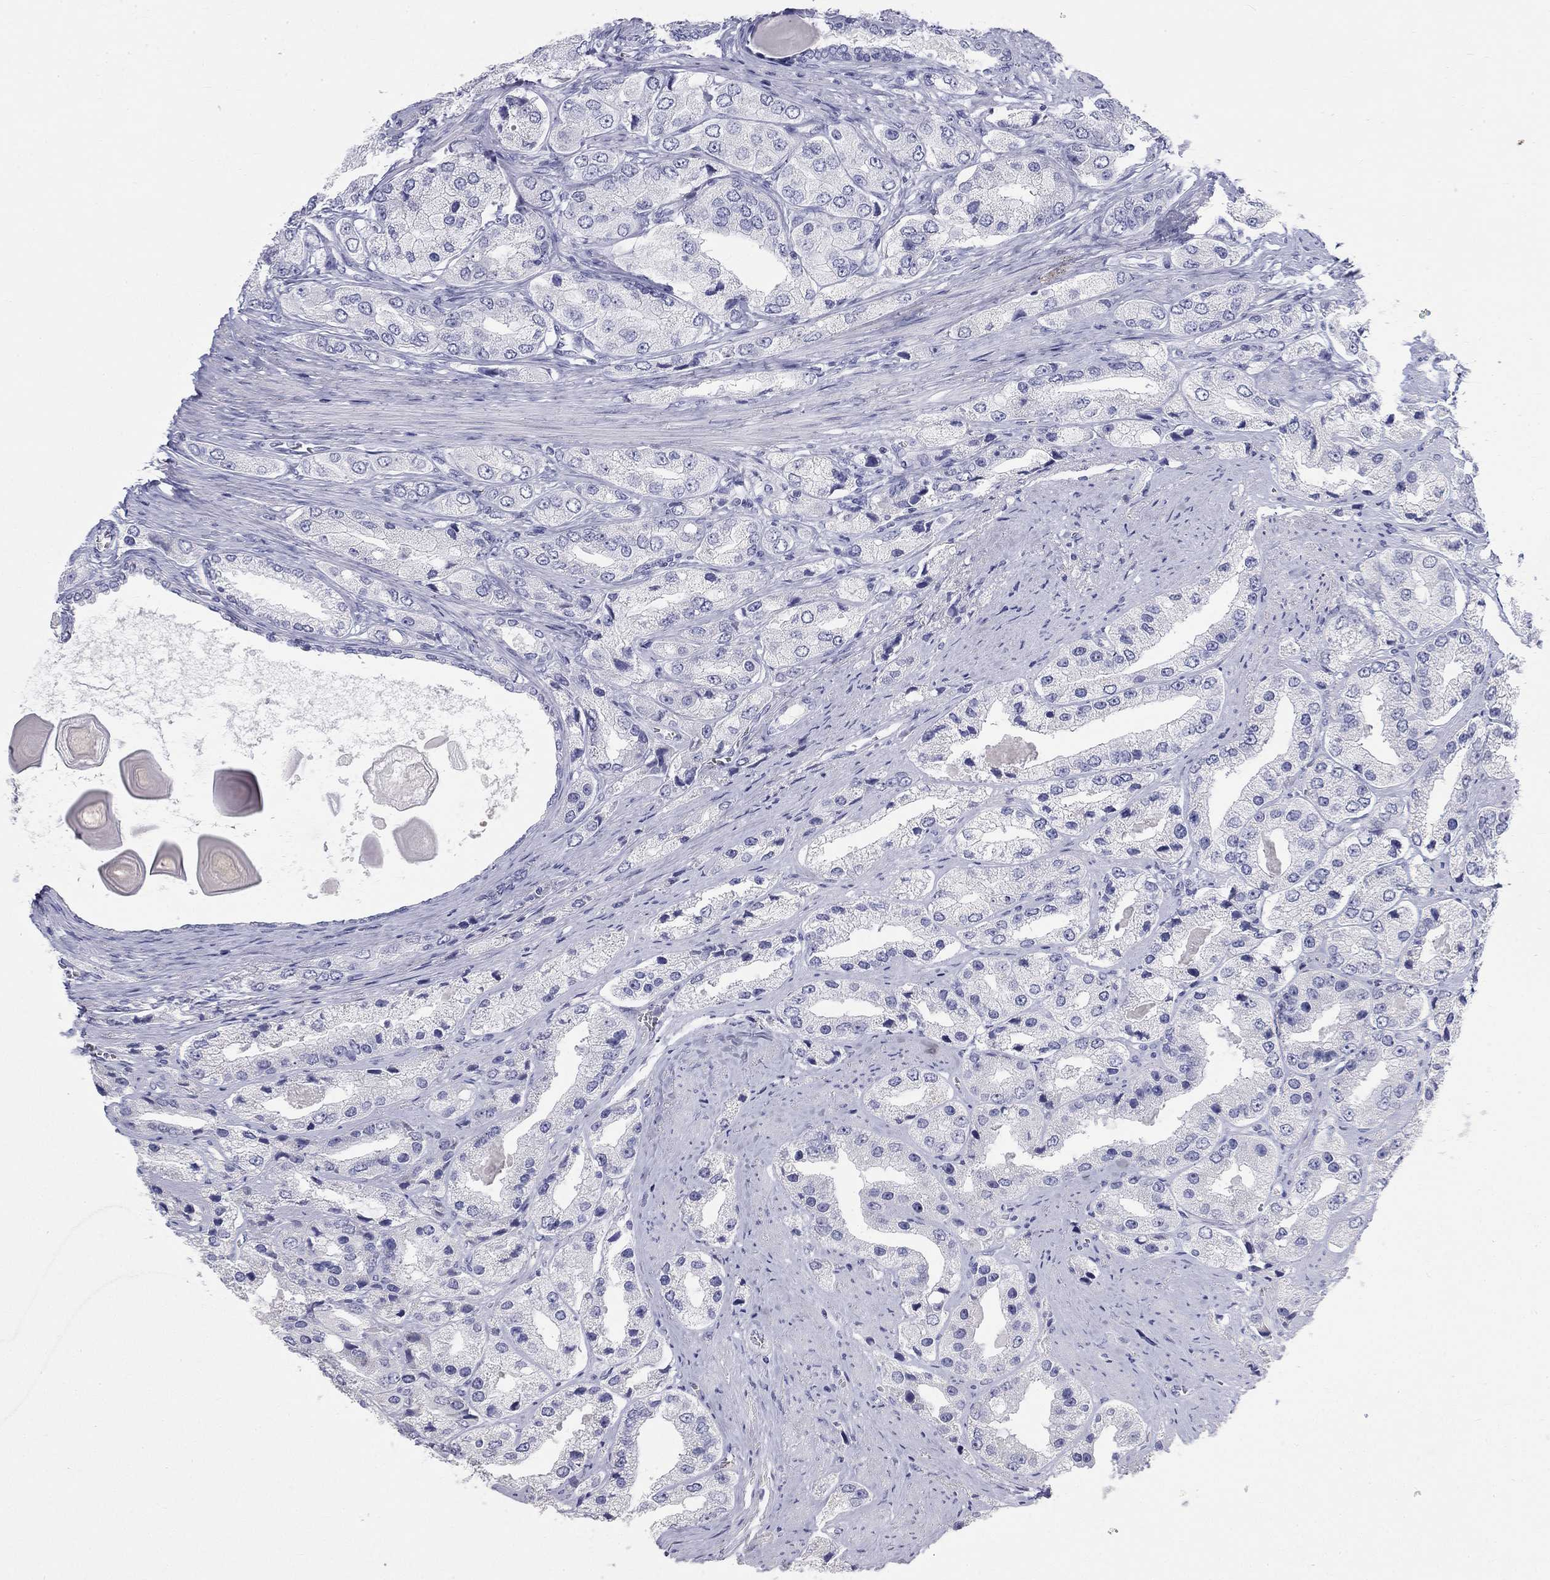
{"staining": {"intensity": "negative", "quantity": "none", "location": "none"}, "tissue": "prostate cancer", "cell_type": "Tumor cells", "image_type": "cancer", "snomed": [{"axis": "morphology", "description": "Adenocarcinoma, Low grade"}, {"axis": "topography", "description": "Prostate"}], "caption": "Prostate low-grade adenocarcinoma stained for a protein using immunohistochemistry reveals no expression tumor cells.", "gene": "PHOX2B", "patient": {"sex": "male", "age": 69}}